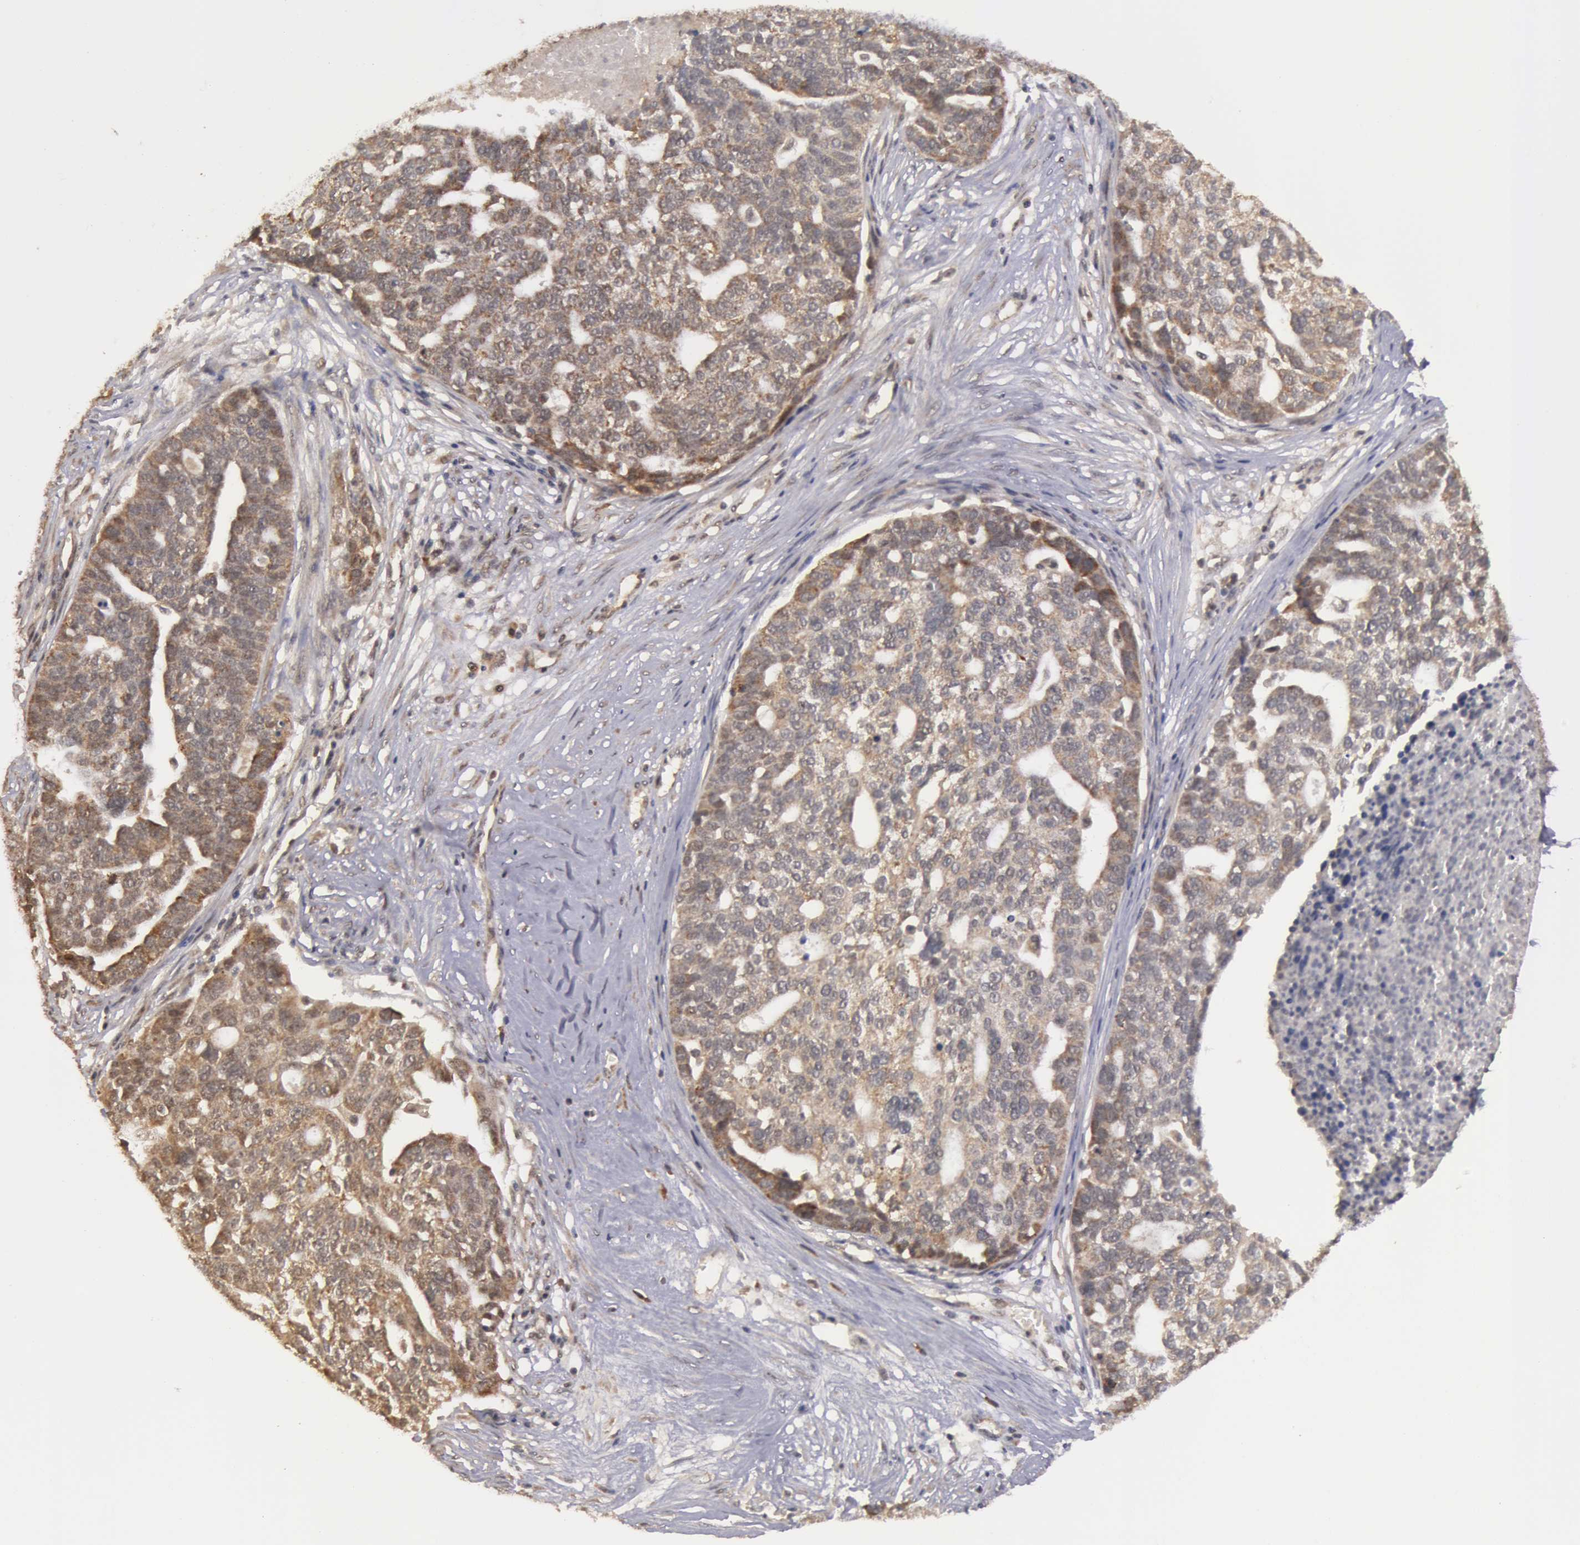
{"staining": {"intensity": "moderate", "quantity": ">75%", "location": "cytoplasmic/membranous"}, "tissue": "ovarian cancer", "cell_type": "Tumor cells", "image_type": "cancer", "snomed": [{"axis": "morphology", "description": "Cystadenocarcinoma, serous, NOS"}, {"axis": "topography", "description": "Ovary"}], "caption": "Protein expression analysis of ovarian cancer exhibits moderate cytoplasmic/membranous expression in about >75% of tumor cells.", "gene": "GLIS1", "patient": {"sex": "female", "age": 59}}